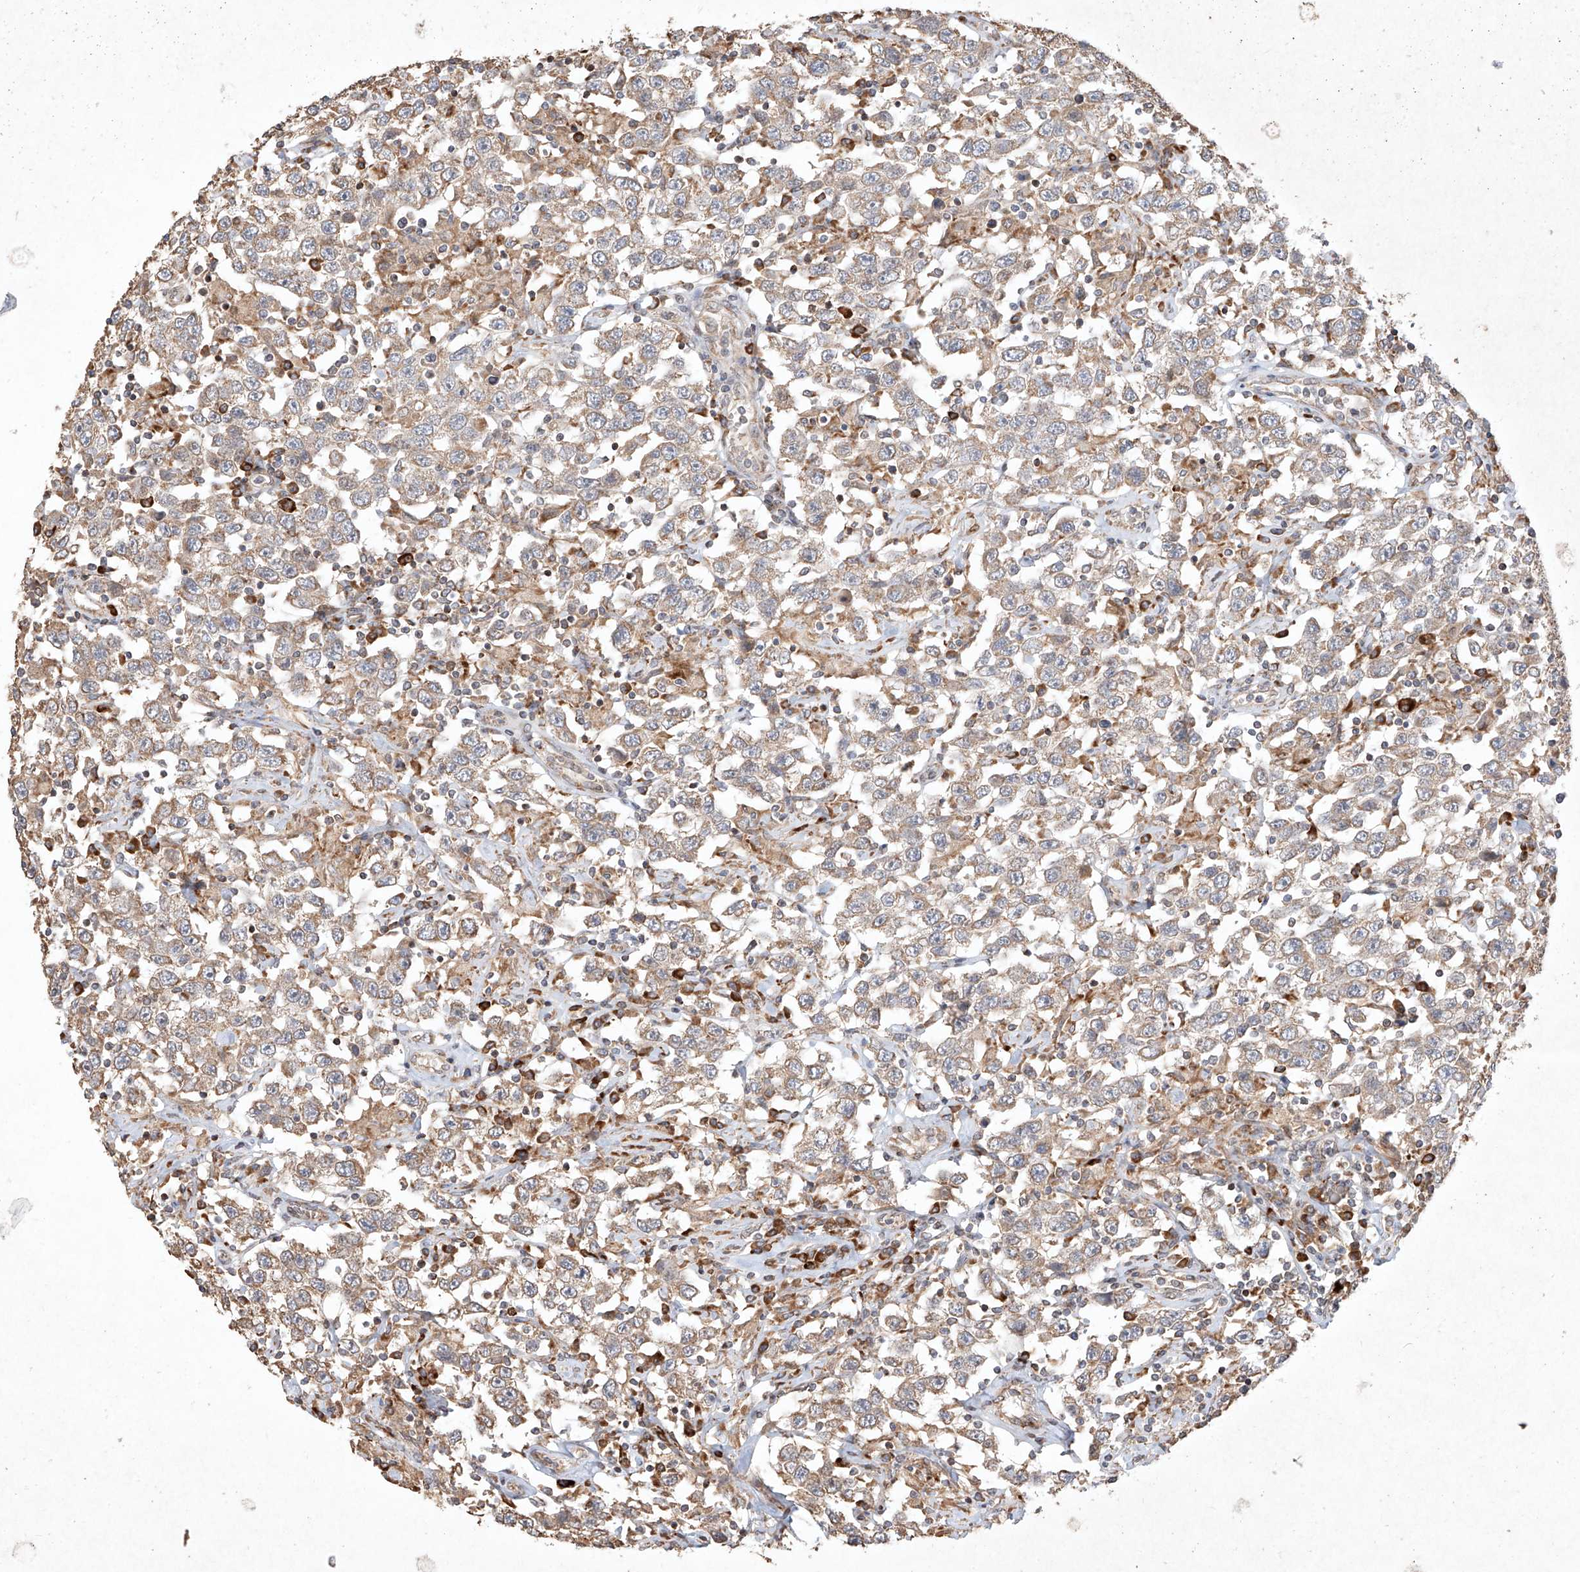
{"staining": {"intensity": "moderate", "quantity": ">75%", "location": "cytoplasmic/membranous"}, "tissue": "testis cancer", "cell_type": "Tumor cells", "image_type": "cancer", "snomed": [{"axis": "morphology", "description": "Seminoma, NOS"}, {"axis": "topography", "description": "Testis"}], "caption": "Testis seminoma tissue displays moderate cytoplasmic/membranous positivity in about >75% of tumor cells", "gene": "SEMA3B", "patient": {"sex": "male", "age": 41}}